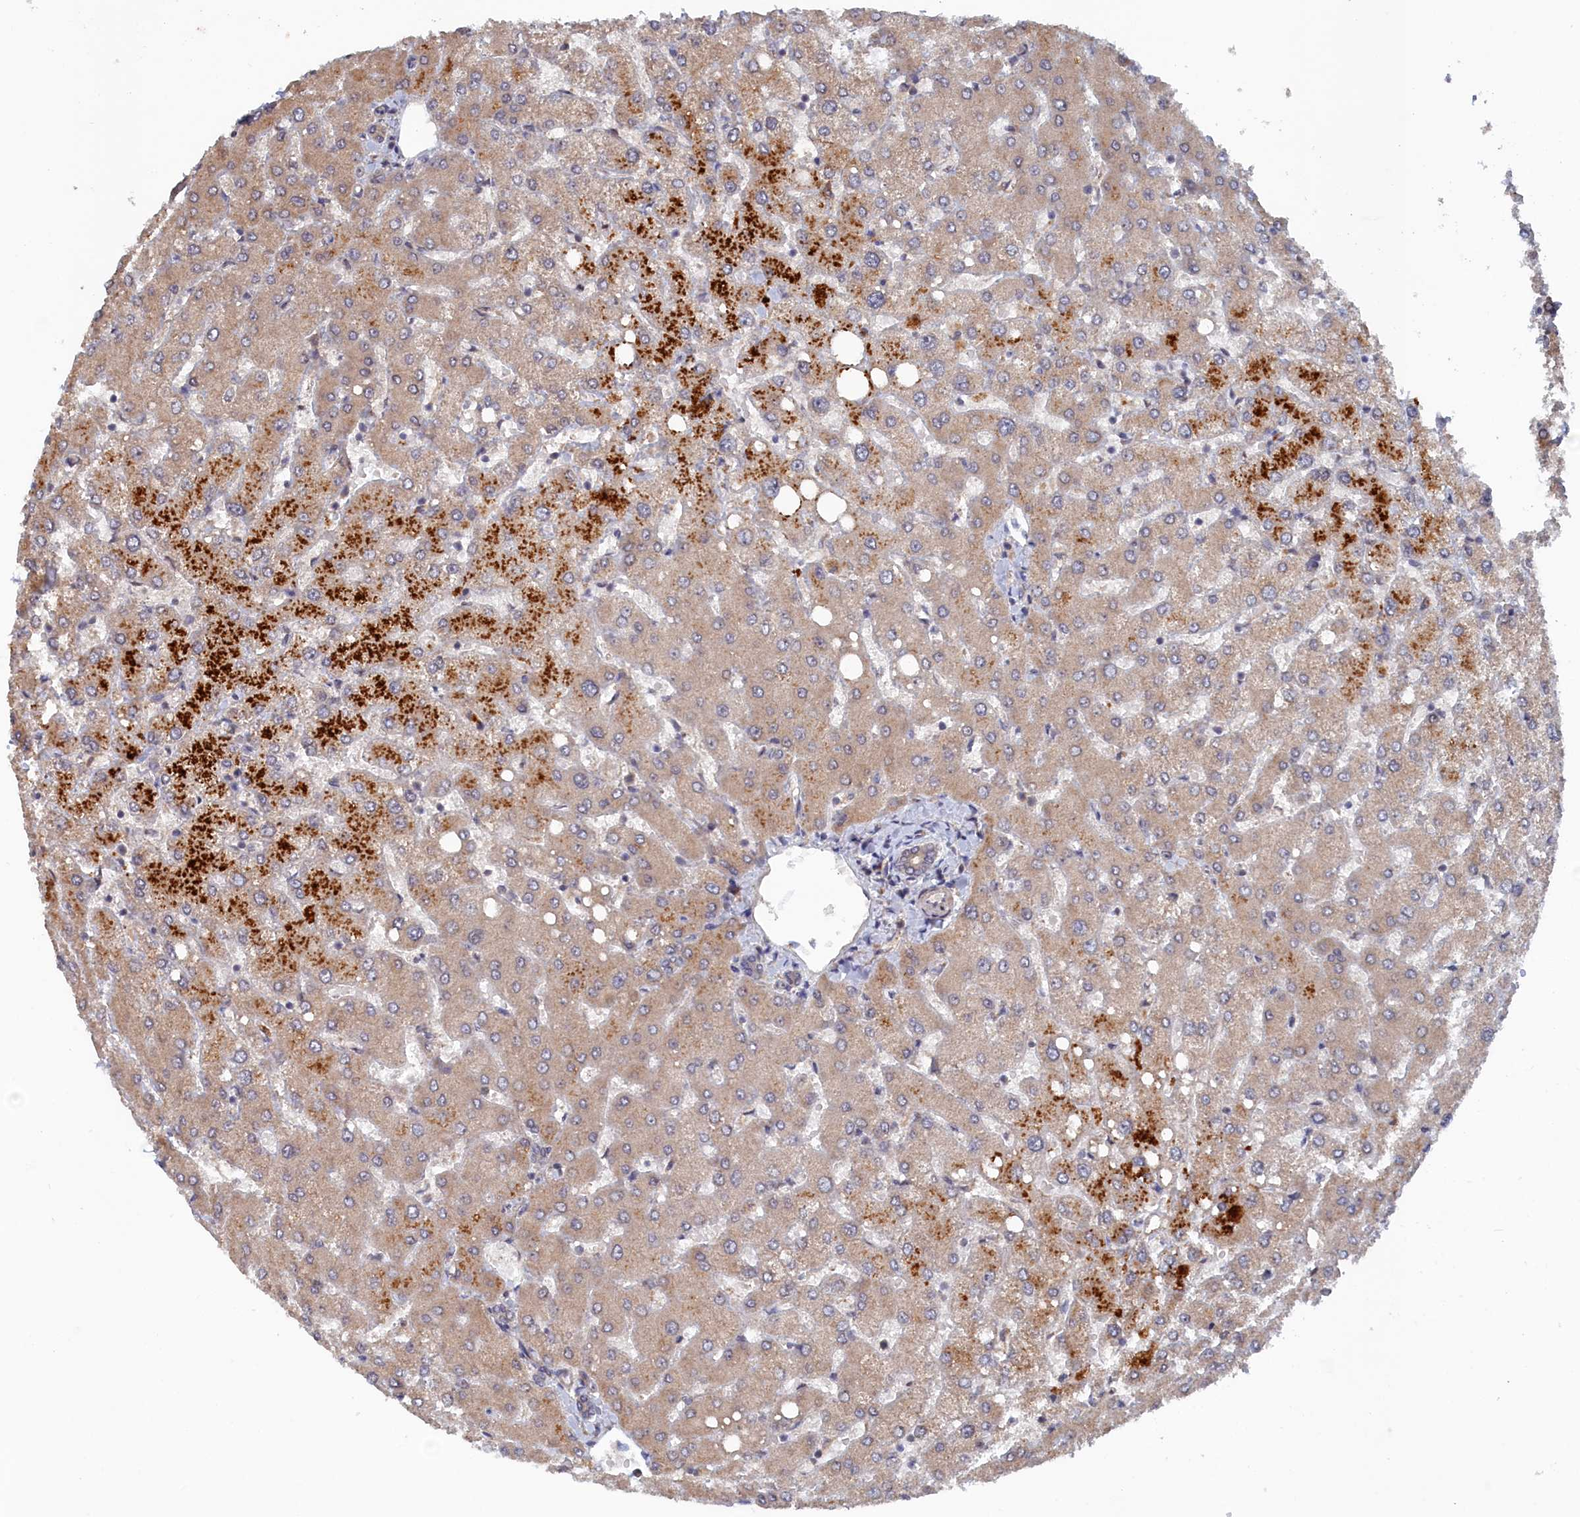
{"staining": {"intensity": "weak", "quantity": "25%-75%", "location": "cytoplasmic/membranous"}, "tissue": "liver", "cell_type": "Cholangiocytes", "image_type": "normal", "snomed": [{"axis": "morphology", "description": "Normal tissue, NOS"}, {"axis": "topography", "description": "Liver"}], "caption": "Immunohistochemistry micrograph of unremarkable liver stained for a protein (brown), which reveals low levels of weak cytoplasmic/membranous staining in about 25%-75% of cholangiocytes.", "gene": "ELOVL6", "patient": {"sex": "female", "age": 54}}